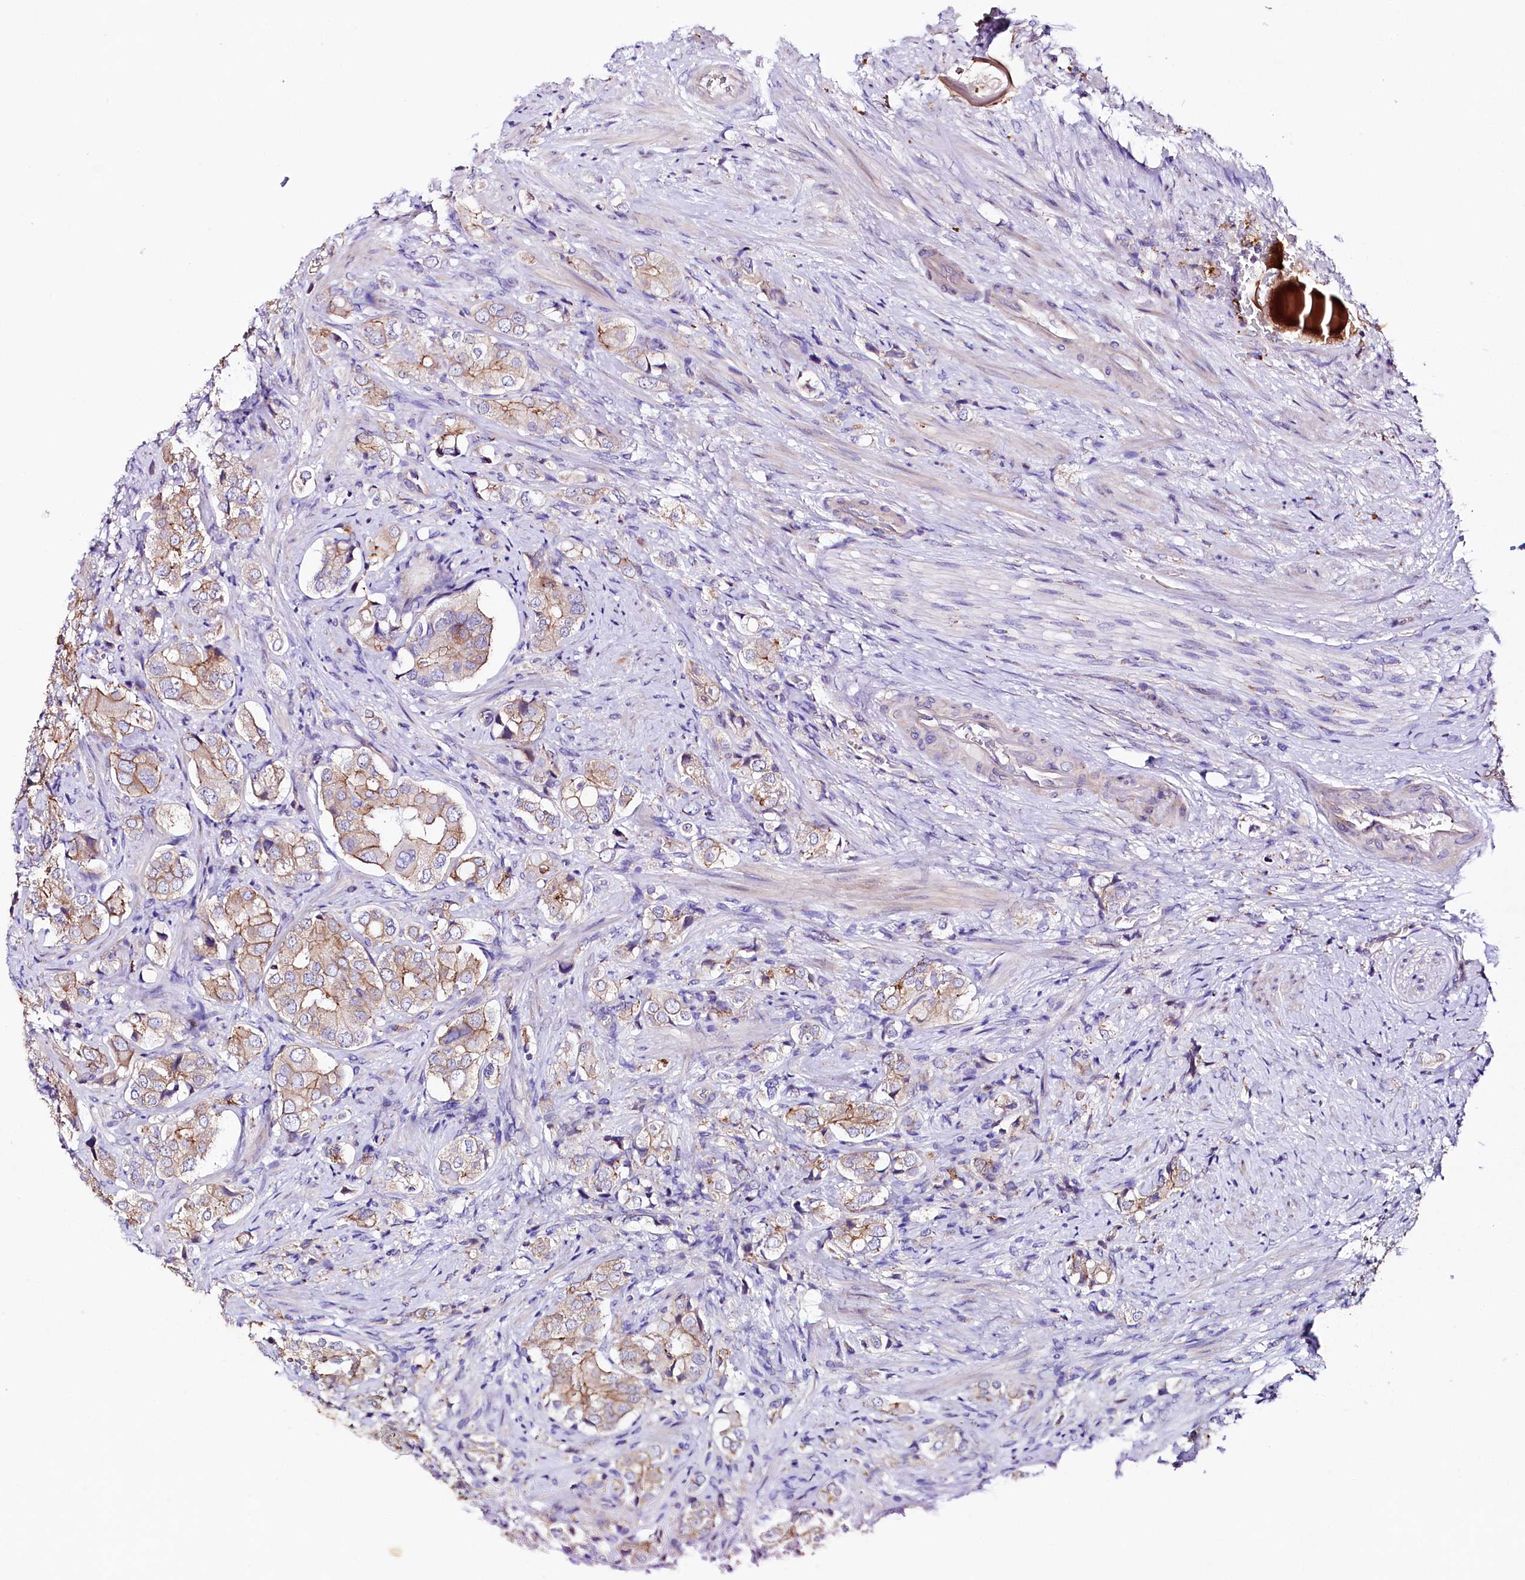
{"staining": {"intensity": "moderate", "quantity": "25%-75%", "location": "cytoplasmic/membranous"}, "tissue": "prostate cancer", "cell_type": "Tumor cells", "image_type": "cancer", "snomed": [{"axis": "morphology", "description": "Adenocarcinoma, High grade"}, {"axis": "topography", "description": "Prostate"}], "caption": "This is a histology image of immunohistochemistry (IHC) staining of prostate cancer, which shows moderate staining in the cytoplasmic/membranous of tumor cells.", "gene": "SACM1L", "patient": {"sex": "male", "age": 65}}